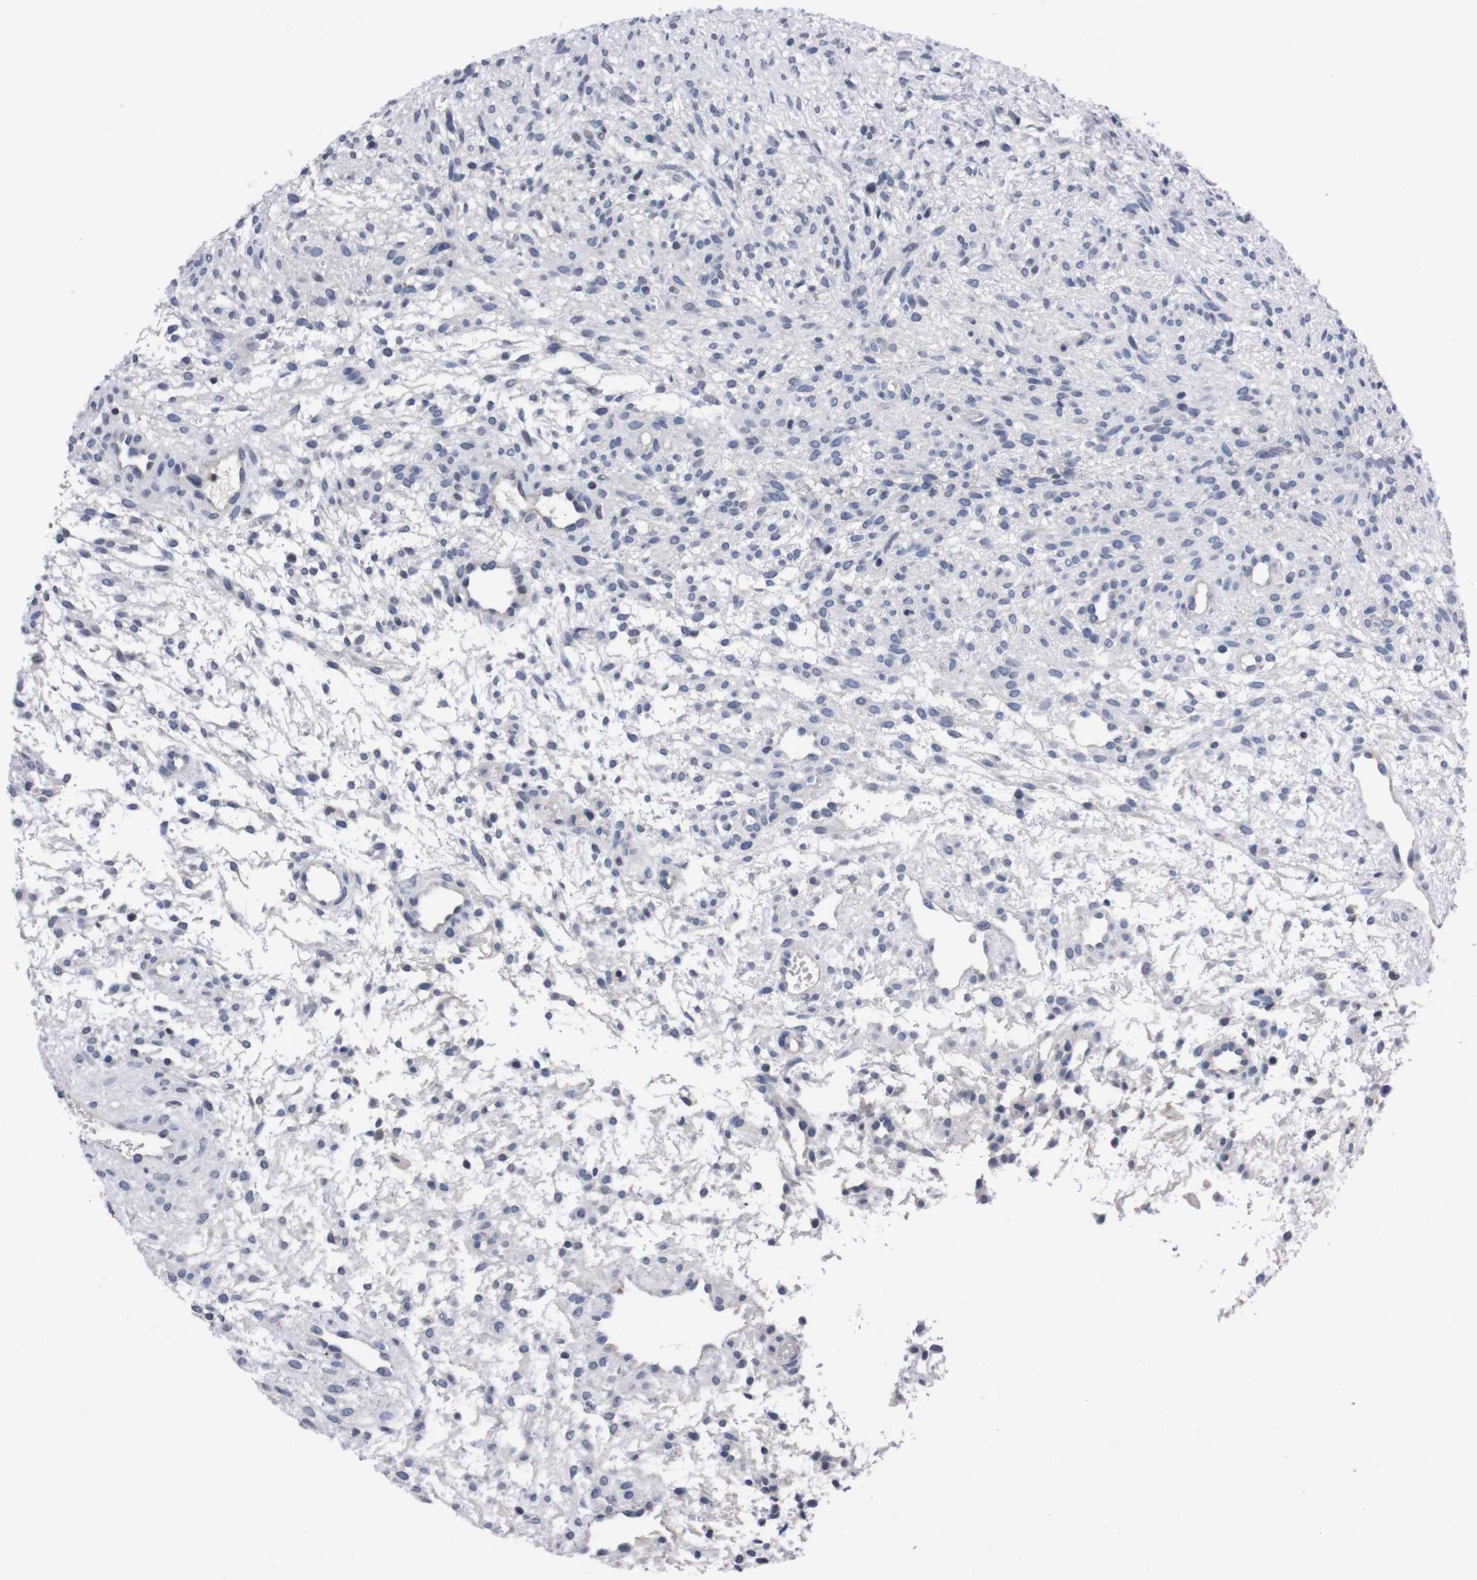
{"staining": {"intensity": "negative", "quantity": "none", "location": "none"}, "tissue": "ovary", "cell_type": "Ovarian stroma cells", "image_type": "normal", "snomed": [{"axis": "morphology", "description": "Normal tissue, NOS"}, {"axis": "morphology", "description": "Cyst, NOS"}, {"axis": "topography", "description": "Ovary"}], "caption": "IHC photomicrograph of normal ovary stained for a protein (brown), which shows no expression in ovarian stroma cells. (DAB (3,3'-diaminobenzidine) immunohistochemistry (IHC) with hematoxylin counter stain).", "gene": "TNFRSF21", "patient": {"sex": "female", "age": 18}}